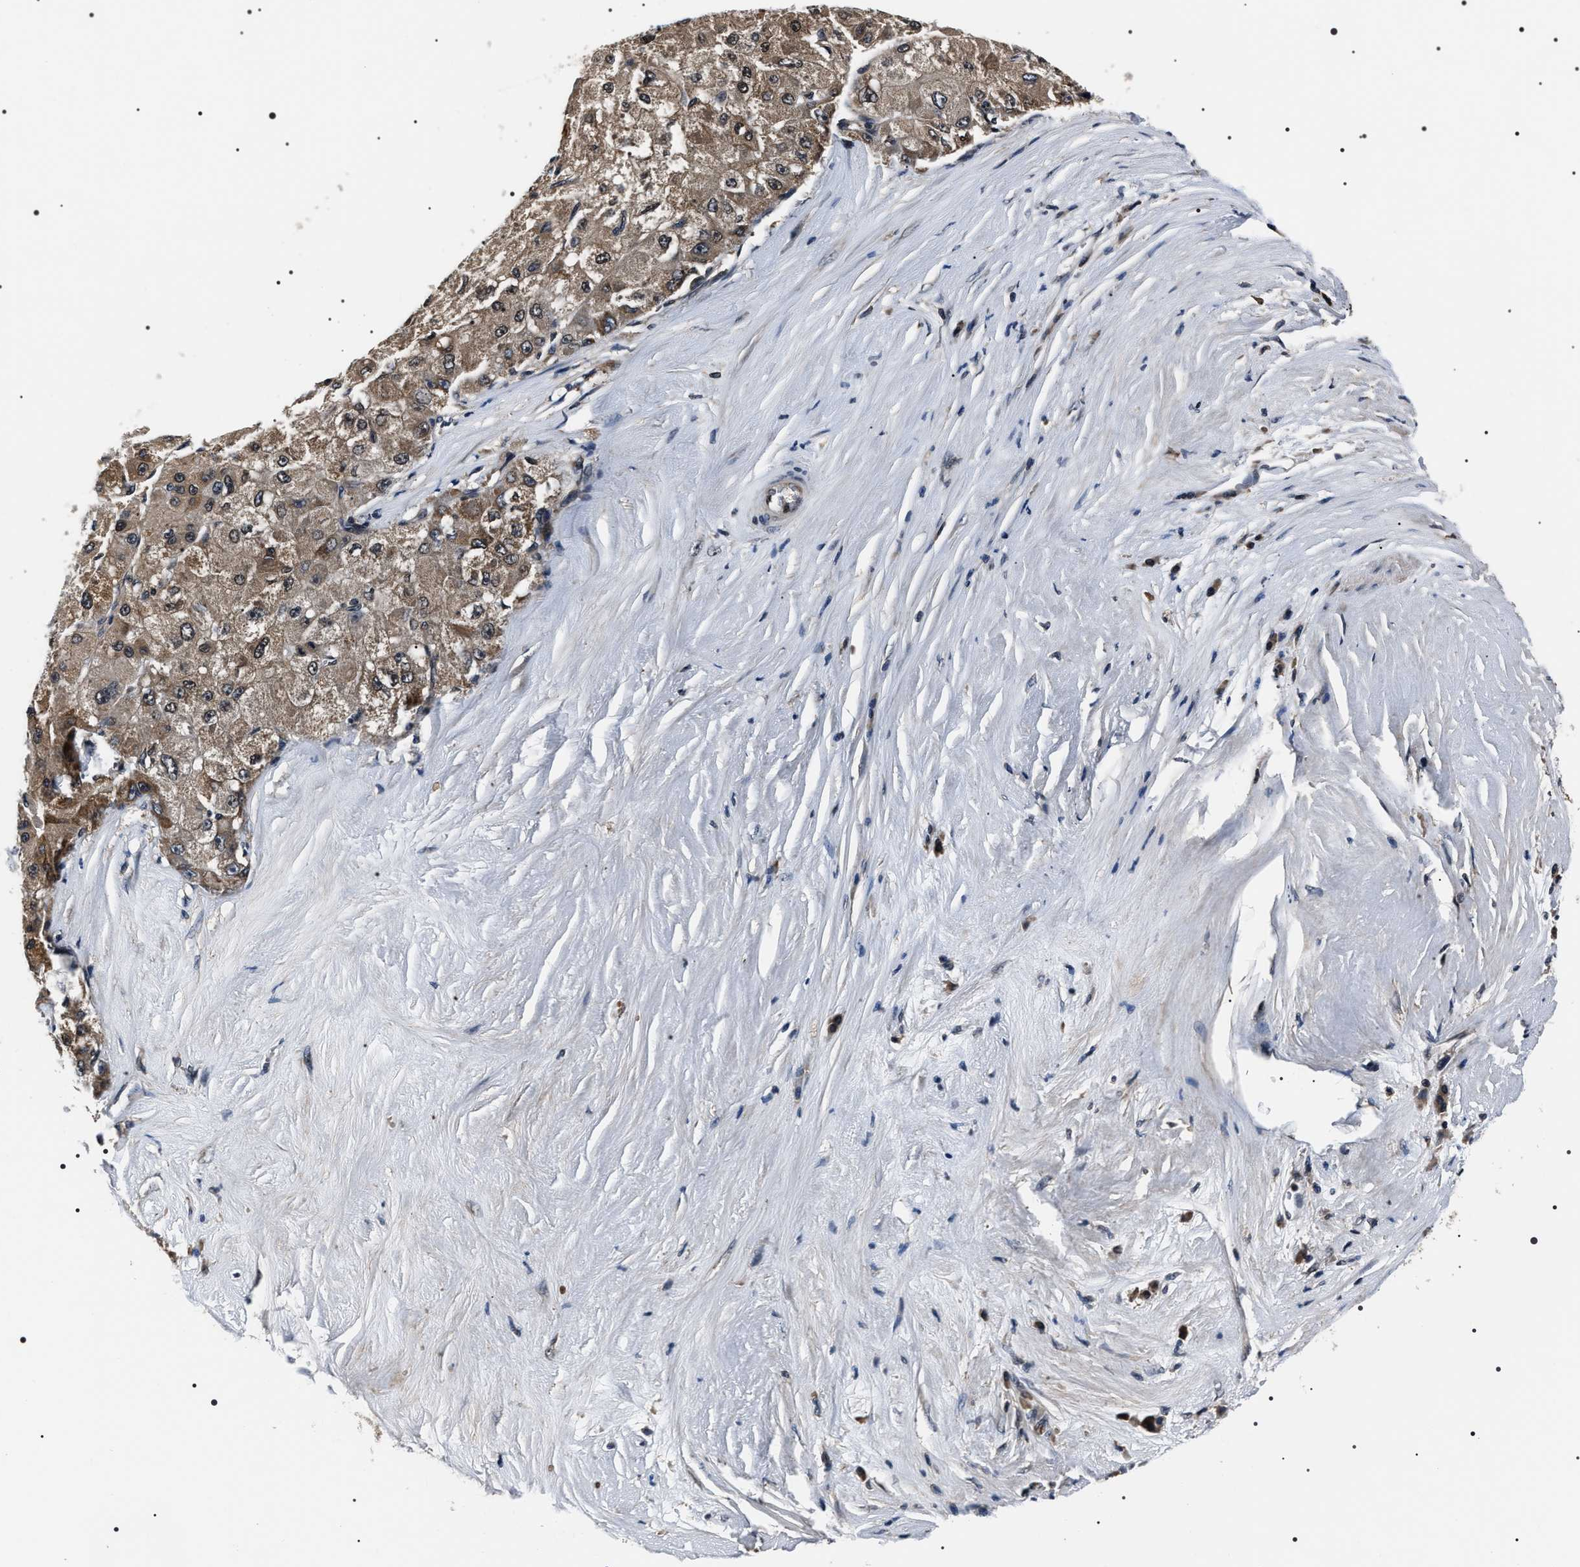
{"staining": {"intensity": "moderate", "quantity": ">75%", "location": "cytoplasmic/membranous,nuclear"}, "tissue": "liver cancer", "cell_type": "Tumor cells", "image_type": "cancer", "snomed": [{"axis": "morphology", "description": "Carcinoma, Hepatocellular, NOS"}, {"axis": "topography", "description": "Liver"}], "caption": "Immunohistochemistry staining of liver cancer, which displays medium levels of moderate cytoplasmic/membranous and nuclear staining in approximately >75% of tumor cells indicating moderate cytoplasmic/membranous and nuclear protein expression. The staining was performed using DAB (3,3'-diaminobenzidine) (brown) for protein detection and nuclei were counterstained in hematoxylin (blue).", "gene": "SIPA1", "patient": {"sex": "male", "age": 80}}